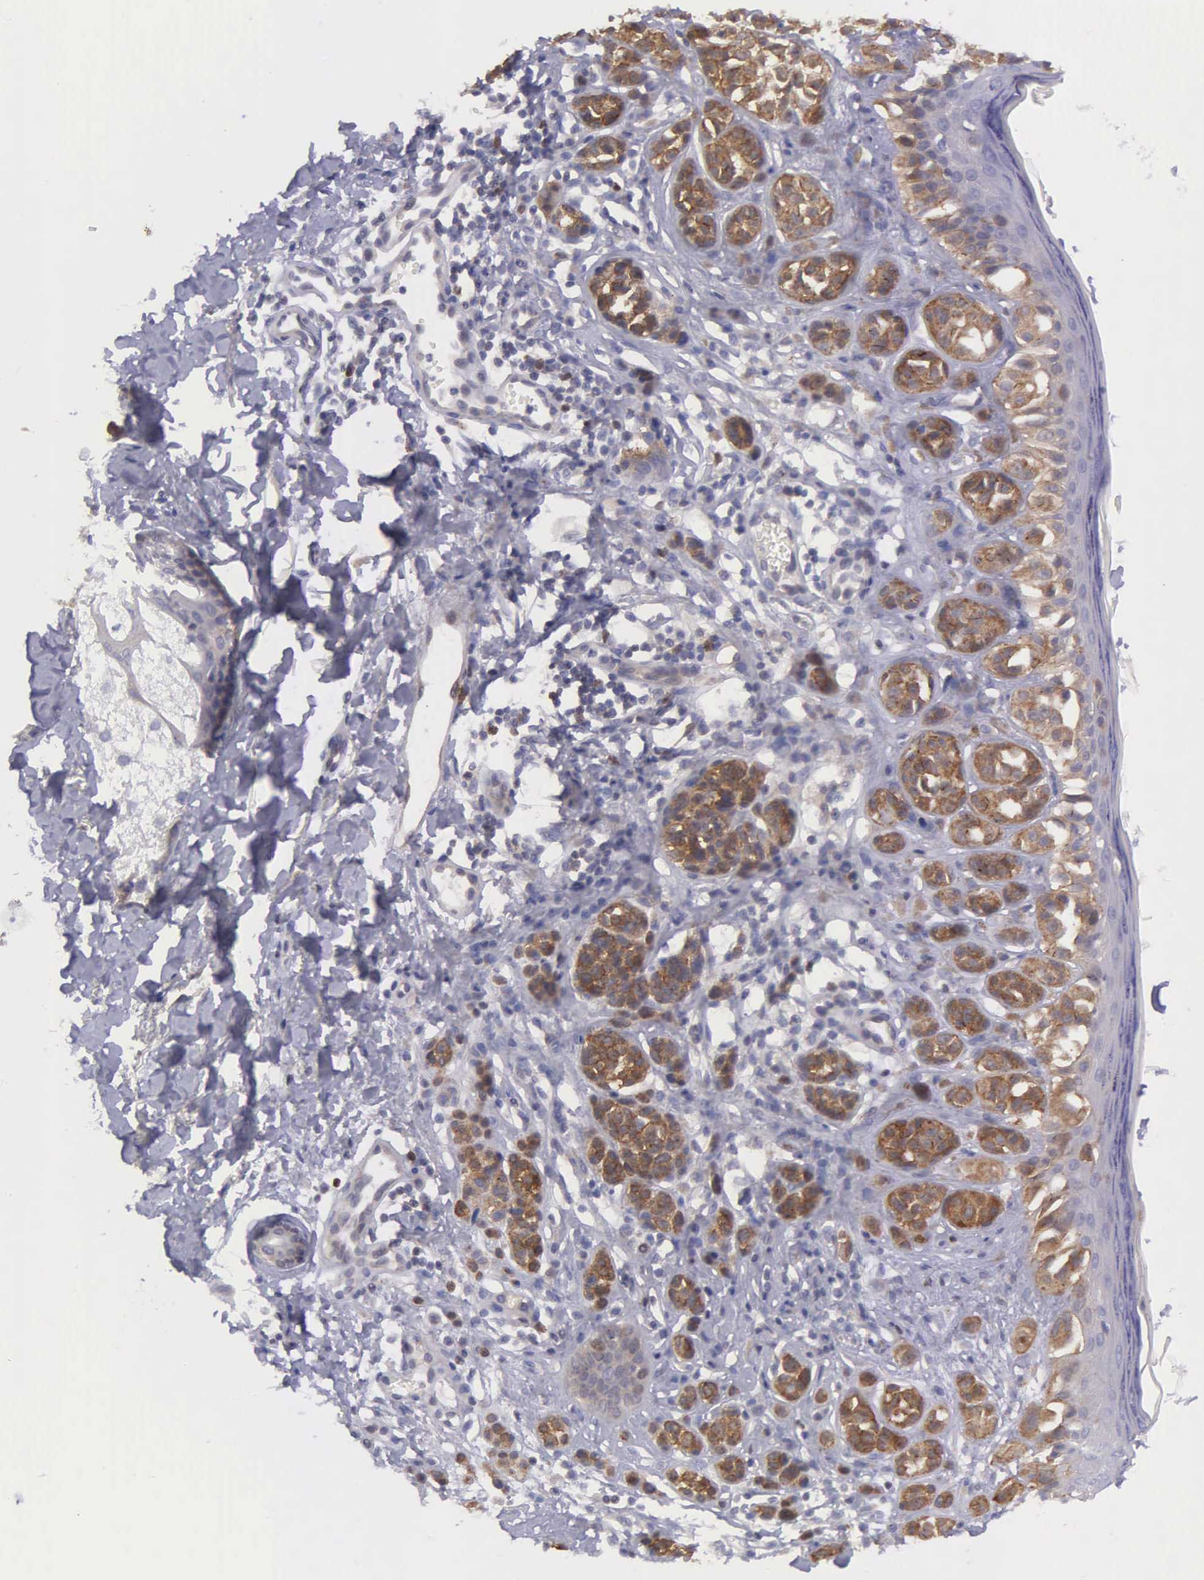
{"staining": {"intensity": "moderate", "quantity": ">75%", "location": "cytoplasmic/membranous"}, "tissue": "melanoma", "cell_type": "Tumor cells", "image_type": "cancer", "snomed": [{"axis": "morphology", "description": "Malignant melanoma, NOS"}, {"axis": "topography", "description": "Skin"}], "caption": "Moderate cytoplasmic/membranous protein staining is seen in approximately >75% of tumor cells in malignant melanoma.", "gene": "MICAL3", "patient": {"sex": "male", "age": 40}}